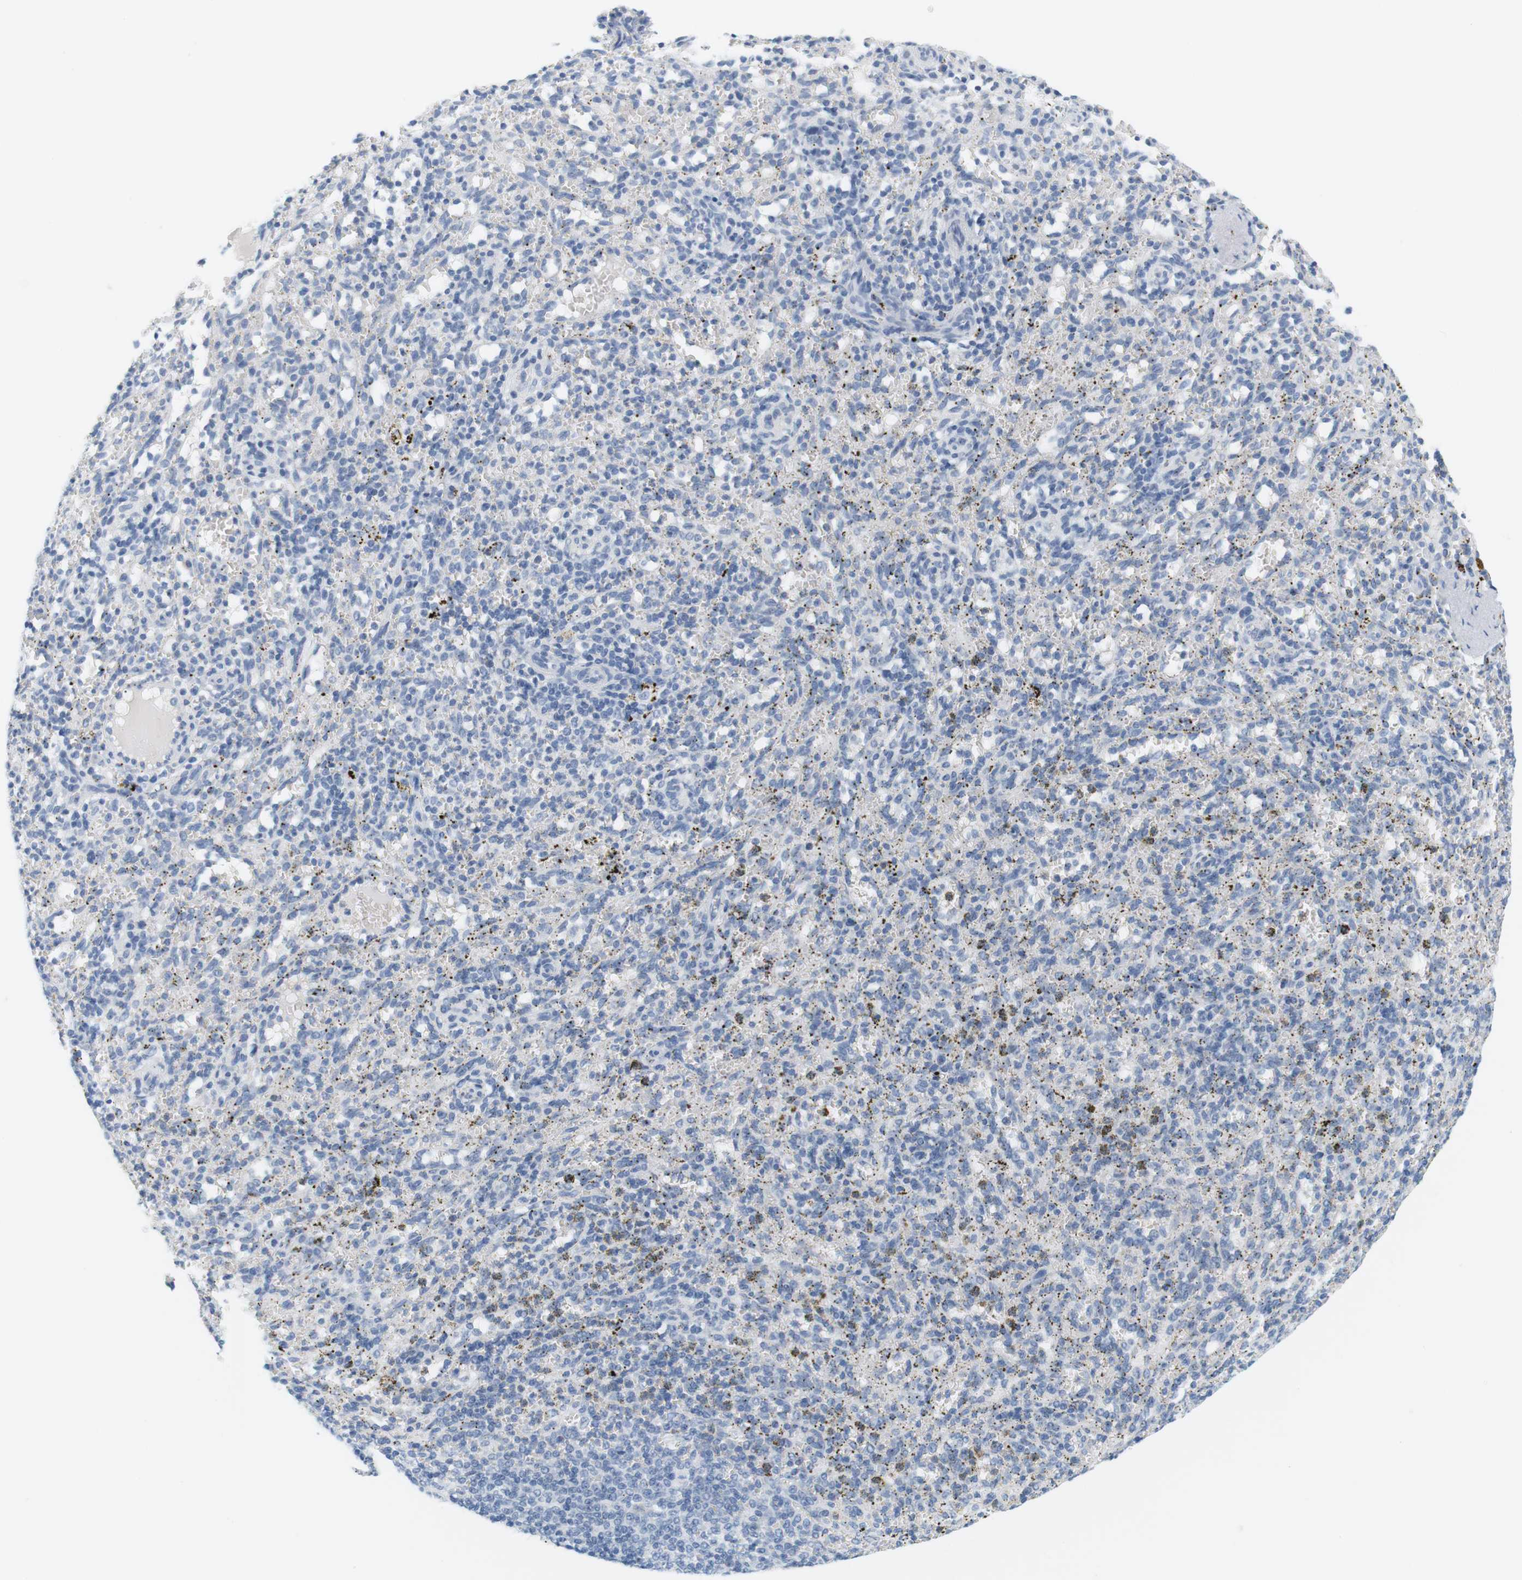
{"staining": {"intensity": "negative", "quantity": "none", "location": "none"}, "tissue": "spleen", "cell_type": "Cells in red pulp", "image_type": "normal", "snomed": [{"axis": "morphology", "description": "Normal tissue, NOS"}, {"axis": "topography", "description": "Spleen"}], "caption": "Image shows no protein expression in cells in red pulp of normal spleen. (DAB (3,3'-diaminobenzidine) IHC with hematoxylin counter stain).", "gene": "OPRM1", "patient": {"sex": "female", "age": 10}}